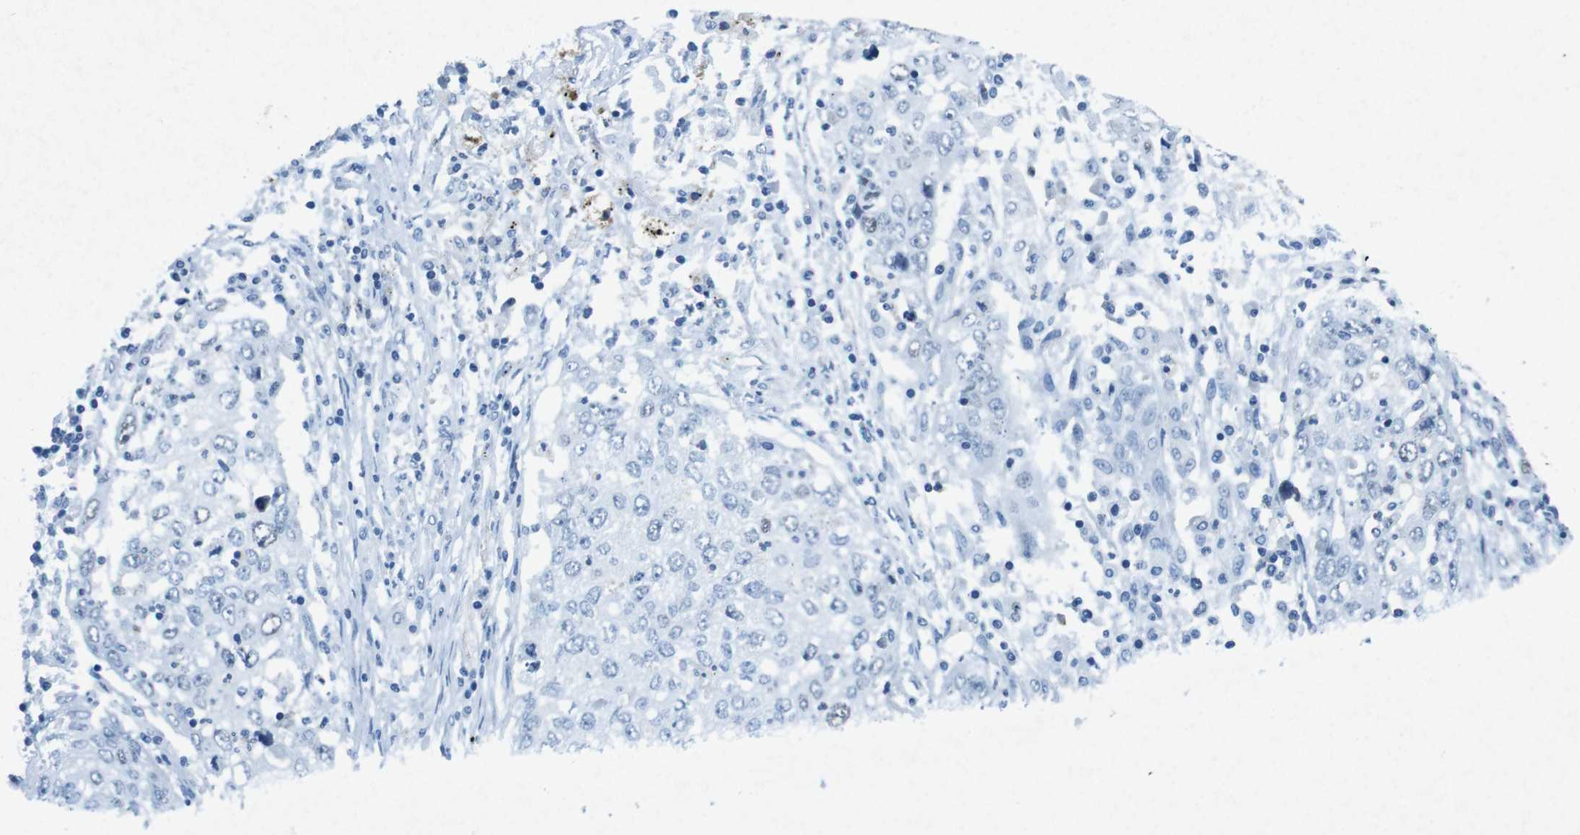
{"staining": {"intensity": "negative", "quantity": "none", "location": "none"}, "tissue": "lung cancer", "cell_type": "Tumor cells", "image_type": "cancer", "snomed": [{"axis": "morphology", "description": "Squamous cell carcinoma, NOS"}, {"axis": "topography", "description": "Lung"}], "caption": "Lung squamous cell carcinoma stained for a protein using immunohistochemistry (IHC) exhibits no expression tumor cells.", "gene": "CTAG1B", "patient": {"sex": "female", "age": 63}}